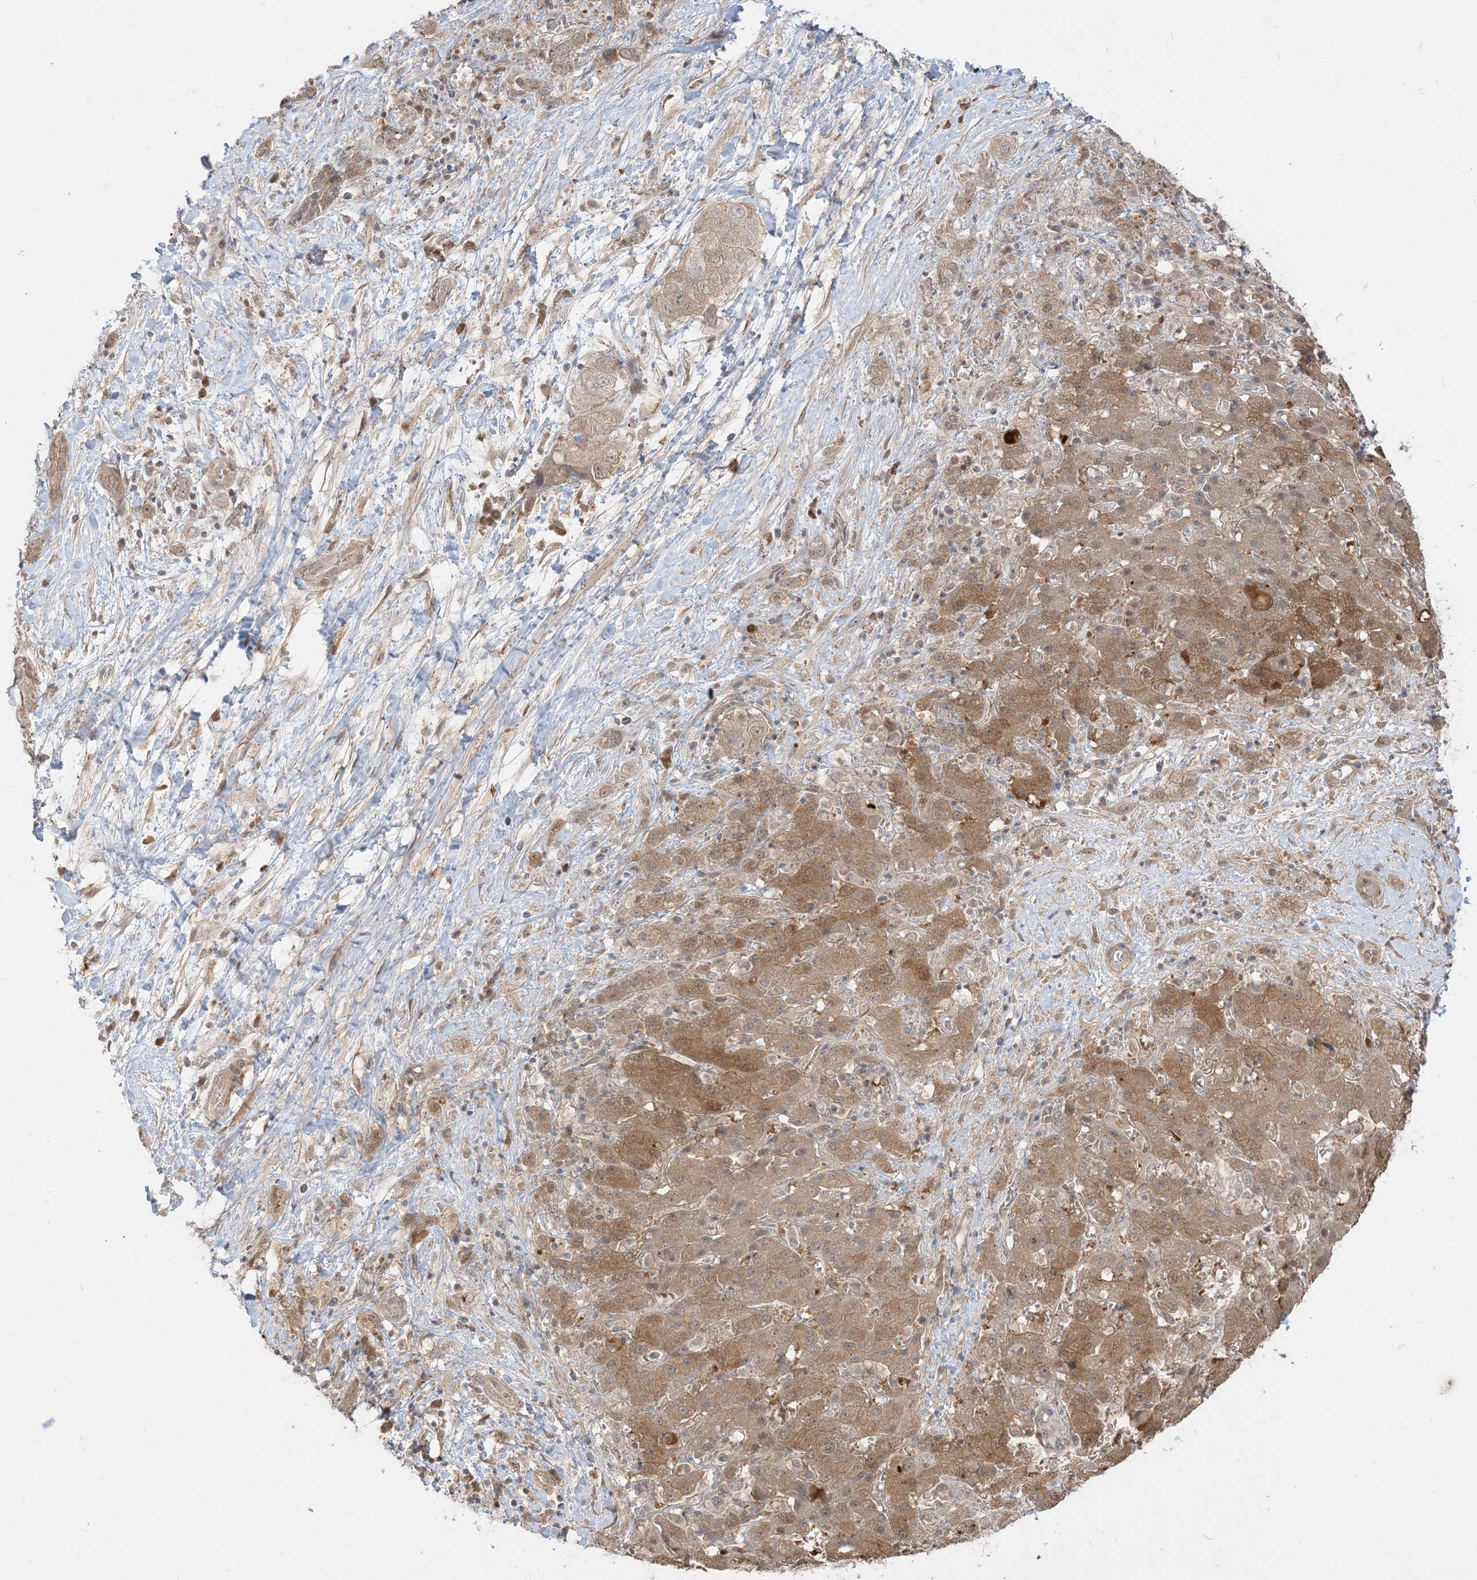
{"staining": {"intensity": "weak", "quantity": "<25%", "location": "cytoplasmic/membranous"}, "tissue": "liver cancer", "cell_type": "Tumor cells", "image_type": "cancer", "snomed": [{"axis": "morphology", "description": "Cholangiocarcinoma"}, {"axis": "topography", "description": "Liver"}], "caption": "This is an immunohistochemistry (IHC) photomicrograph of cholangiocarcinoma (liver). There is no staining in tumor cells.", "gene": "TBCC", "patient": {"sex": "female", "age": 52}}